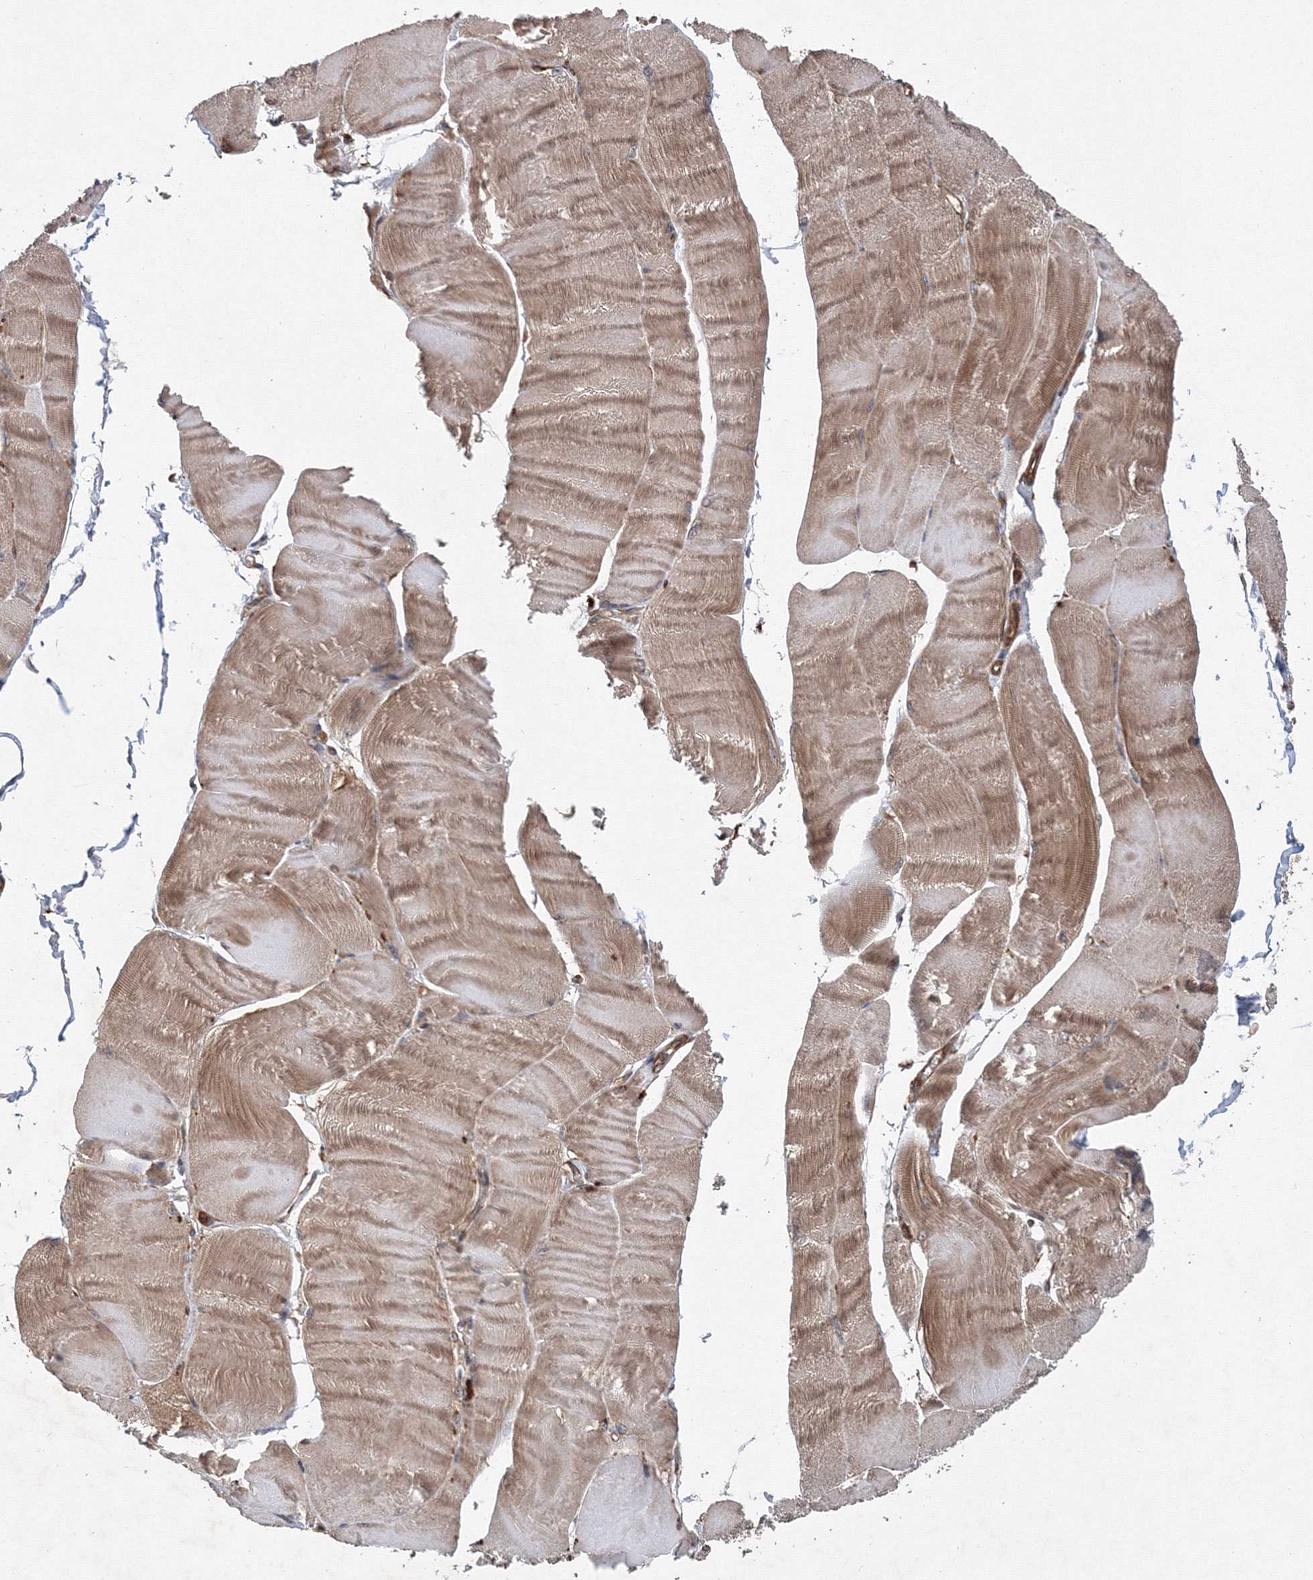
{"staining": {"intensity": "moderate", "quantity": "25%-75%", "location": "cytoplasmic/membranous"}, "tissue": "skeletal muscle", "cell_type": "Myocytes", "image_type": "normal", "snomed": [{"axis": "morphology", "description": "Normal tissue, NOS"}, {"axis": "morphology", "description": "Basal cell carcinoma"}, {"axis": "topography", "description": "Skeletal muscle"}], "caption": "The histopathology image reveals a brown stain indicating the presence of a protein in the cytoplasmic/membranous of myocytes in skeletal muscle.", "gene": "ATG3", "patient": {"sex": "female", "age": 64}}